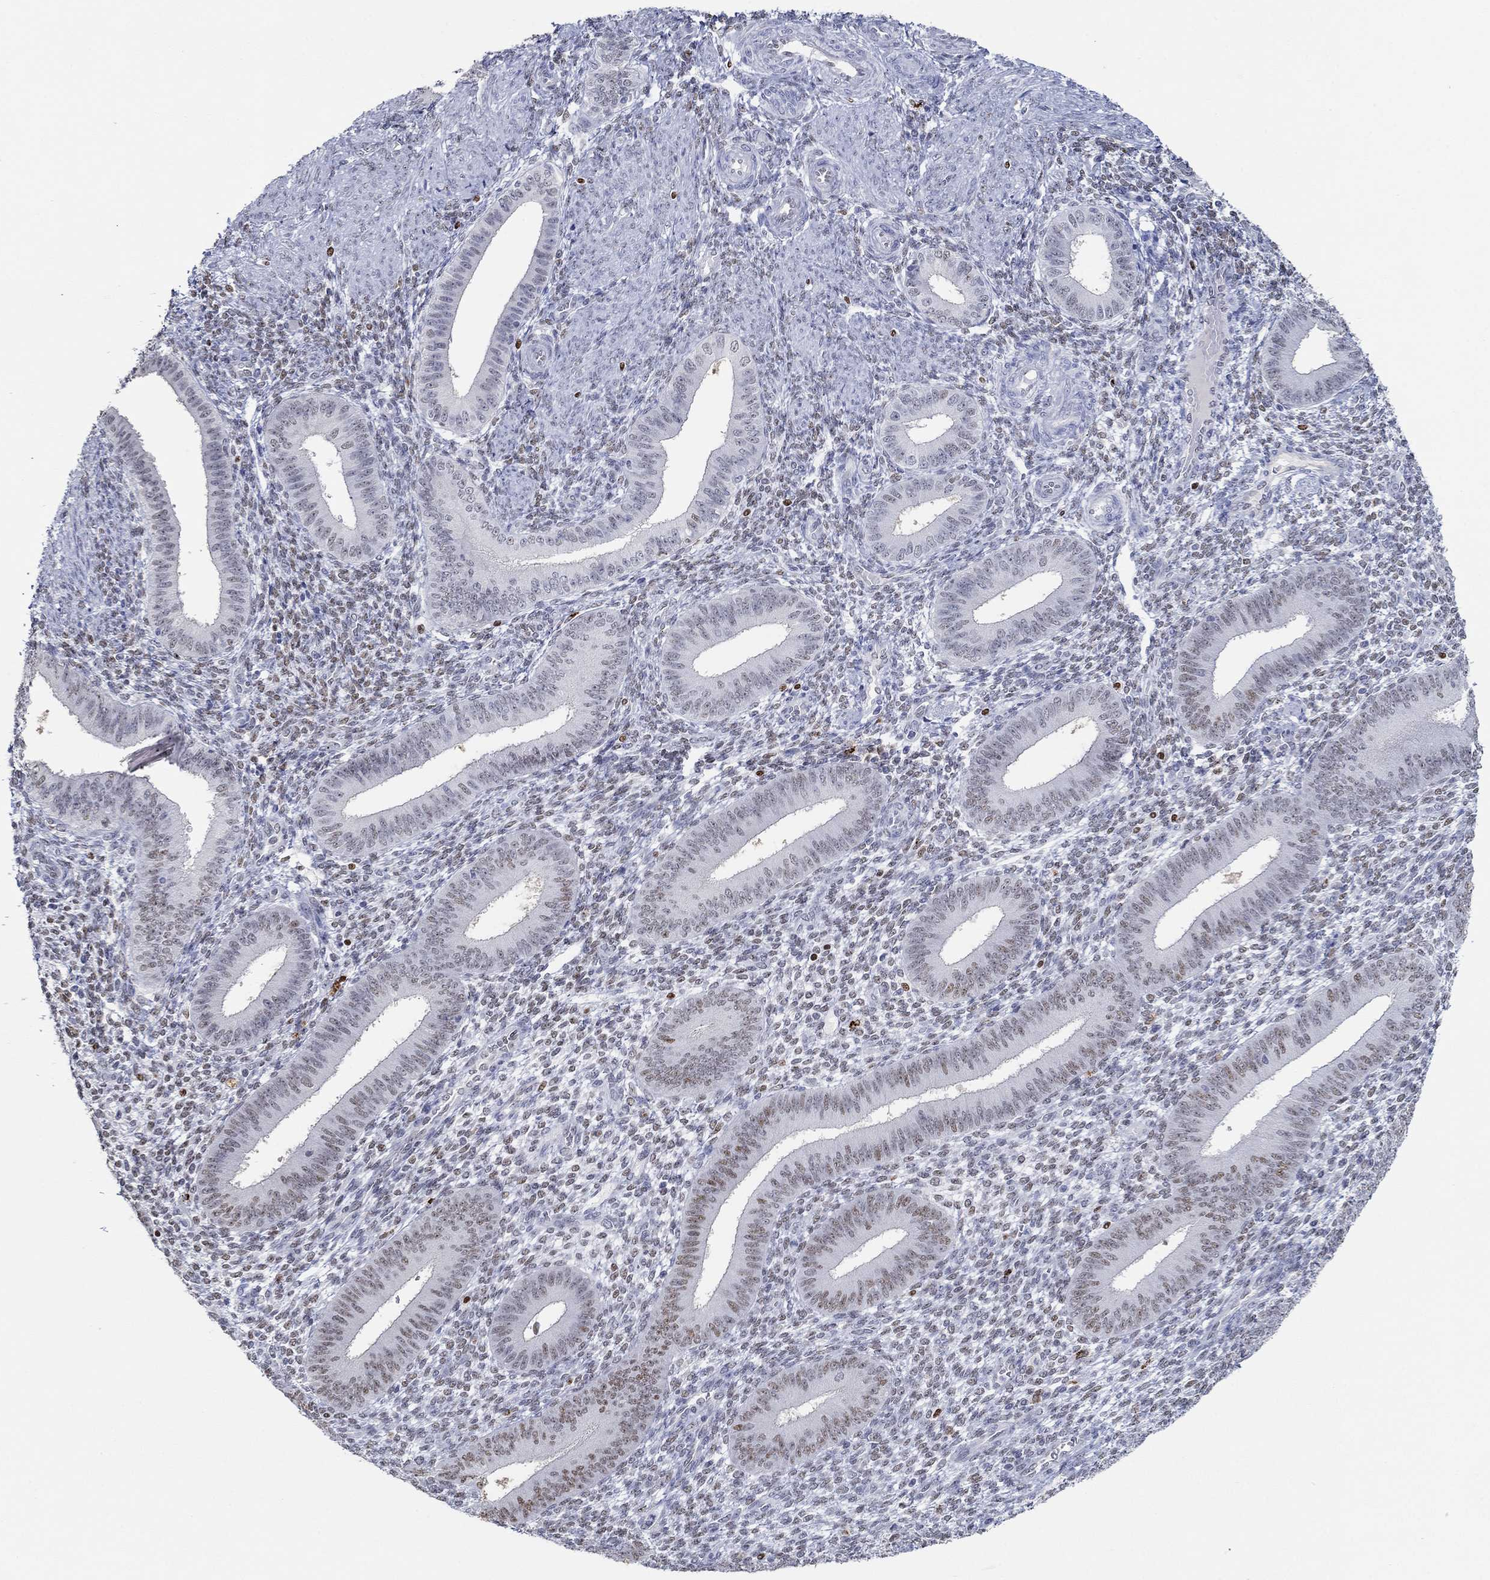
{"staining": {"intensity": "moderate", "quantity": "<25%", "location": "nuclear"}, "tissue": "endometrium", "cell_type": "Cells in endometrial stroma", "image_type": "normal", "snomed": [{"axis": "morphology", "description": "Normal tissue, NOS"}, {"axis": "topography", "description": "Endometrium"}], "caption": "High-magnification brightfield microscopy of normal endometrium stained with DAB (3,3'-diaminobenzidine) (brown) and counterstained with hematoxylin (blue). cells in endometrial stroma exhibit moderate nuclear expression is identified in about<25% of cells.", "gene": "GATA2", "patient": {"sex": "female", "age": 39}}